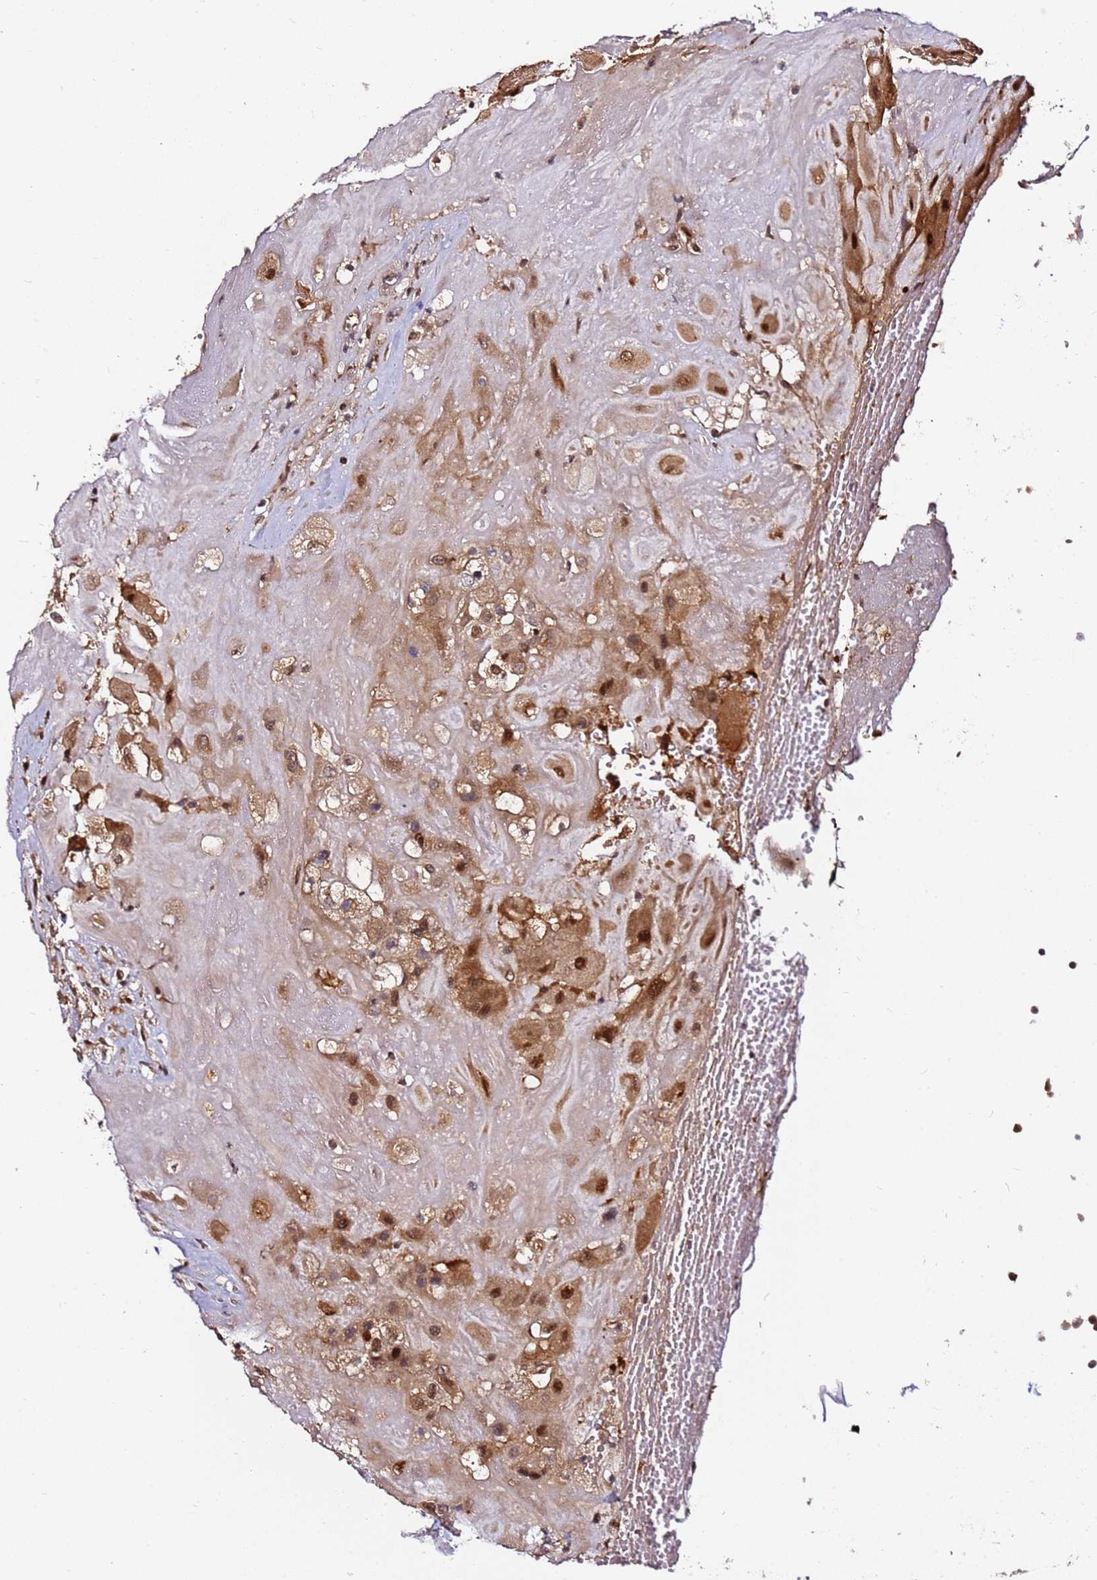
{"staining": {"intensity": "moderate", "quantity": ">75%", "location": "cytoplasmic/membranous,nuclear"}, "tissue": "placenta", "cell_type": "Trophoblastic cells", "image_type": "normal", "snomed": [{"axis": "morphology", "description": "Normal tissue, NOS"}, {"axis": "topography", "description": "Placenta"}], "caption": "Immunohistochemistry staining of normal placenta, which demonstrates medium levels of moderate cytoplasmic/membranous,nuclear staining in approximately >75% of trophoblastic cells indicating moderate cytoplasmic/membranous,nuclear protein positivity. The staining was performed using DAB (3,3'-diaminobenzidine) (brown) for protein detection and nuclei were counterstained in hematoxylin (blue).", "gene": "RGS18", "patient": {"sex": "female", "age": 32}}